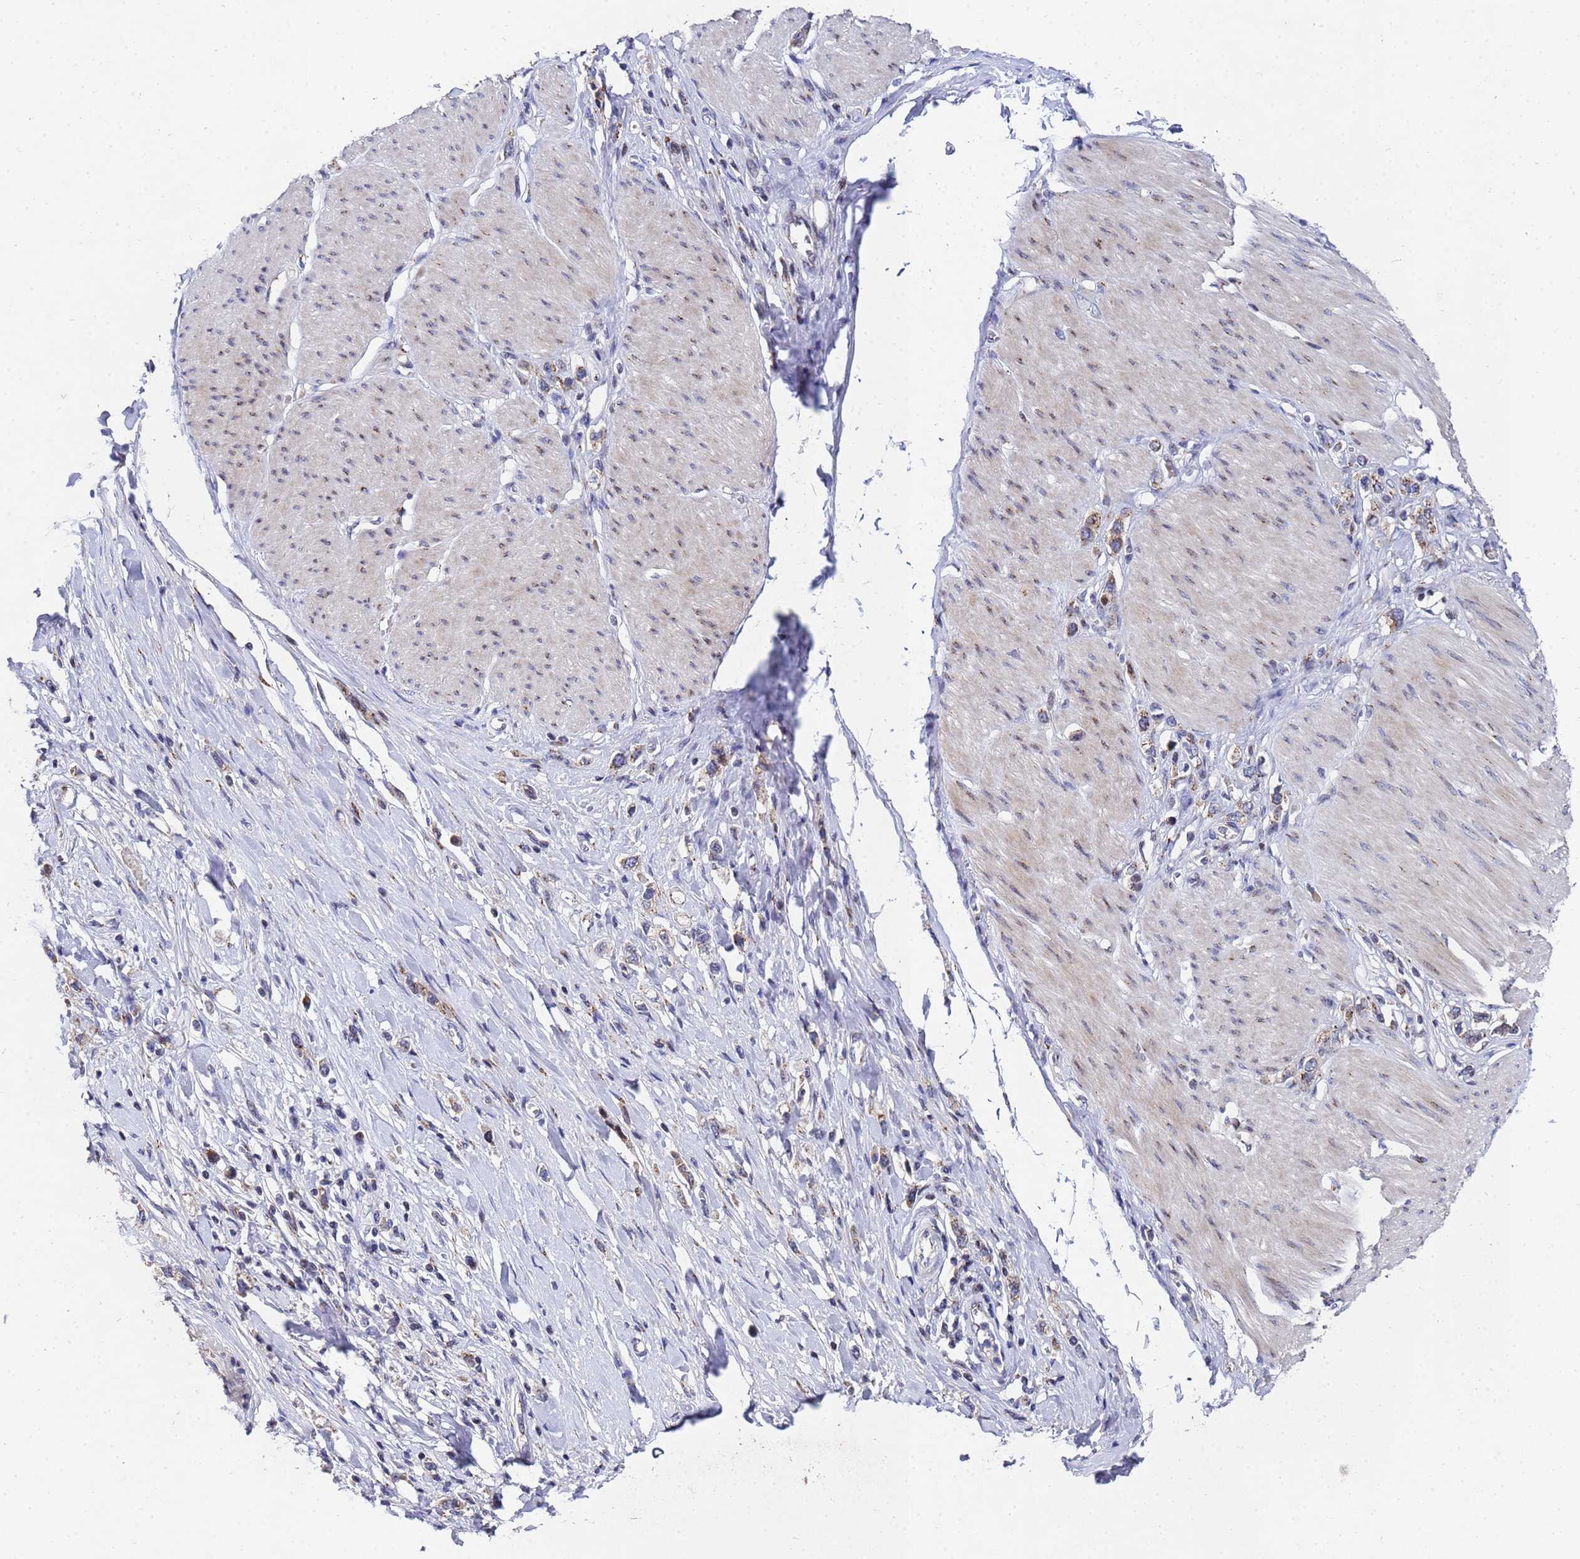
{"staining": {"intensity": "moderate", "quantity": ">75%", "location": "cytoplasmic/membranous"}, "tissue": "stomach cancer", "cell_type": "Tumor cells", "image_type": "cancer", "snomed": [{"axis": "morphology", "description": "Adenocarcinoma, NOS"}, {"axis": "topography", "description": "Stomach"}], "caption": "The micrograph shows a brown stain indicating the presence of a protein in the cytoplasmic/membranous of tumor cells in stomach cancer. (Stains: DAB in brown, nuclei in blue, Microscopy: brightfield microscopy at high magnification).", "gene": "NSUN6", "patient": {"sex": "female", "age": 65}}